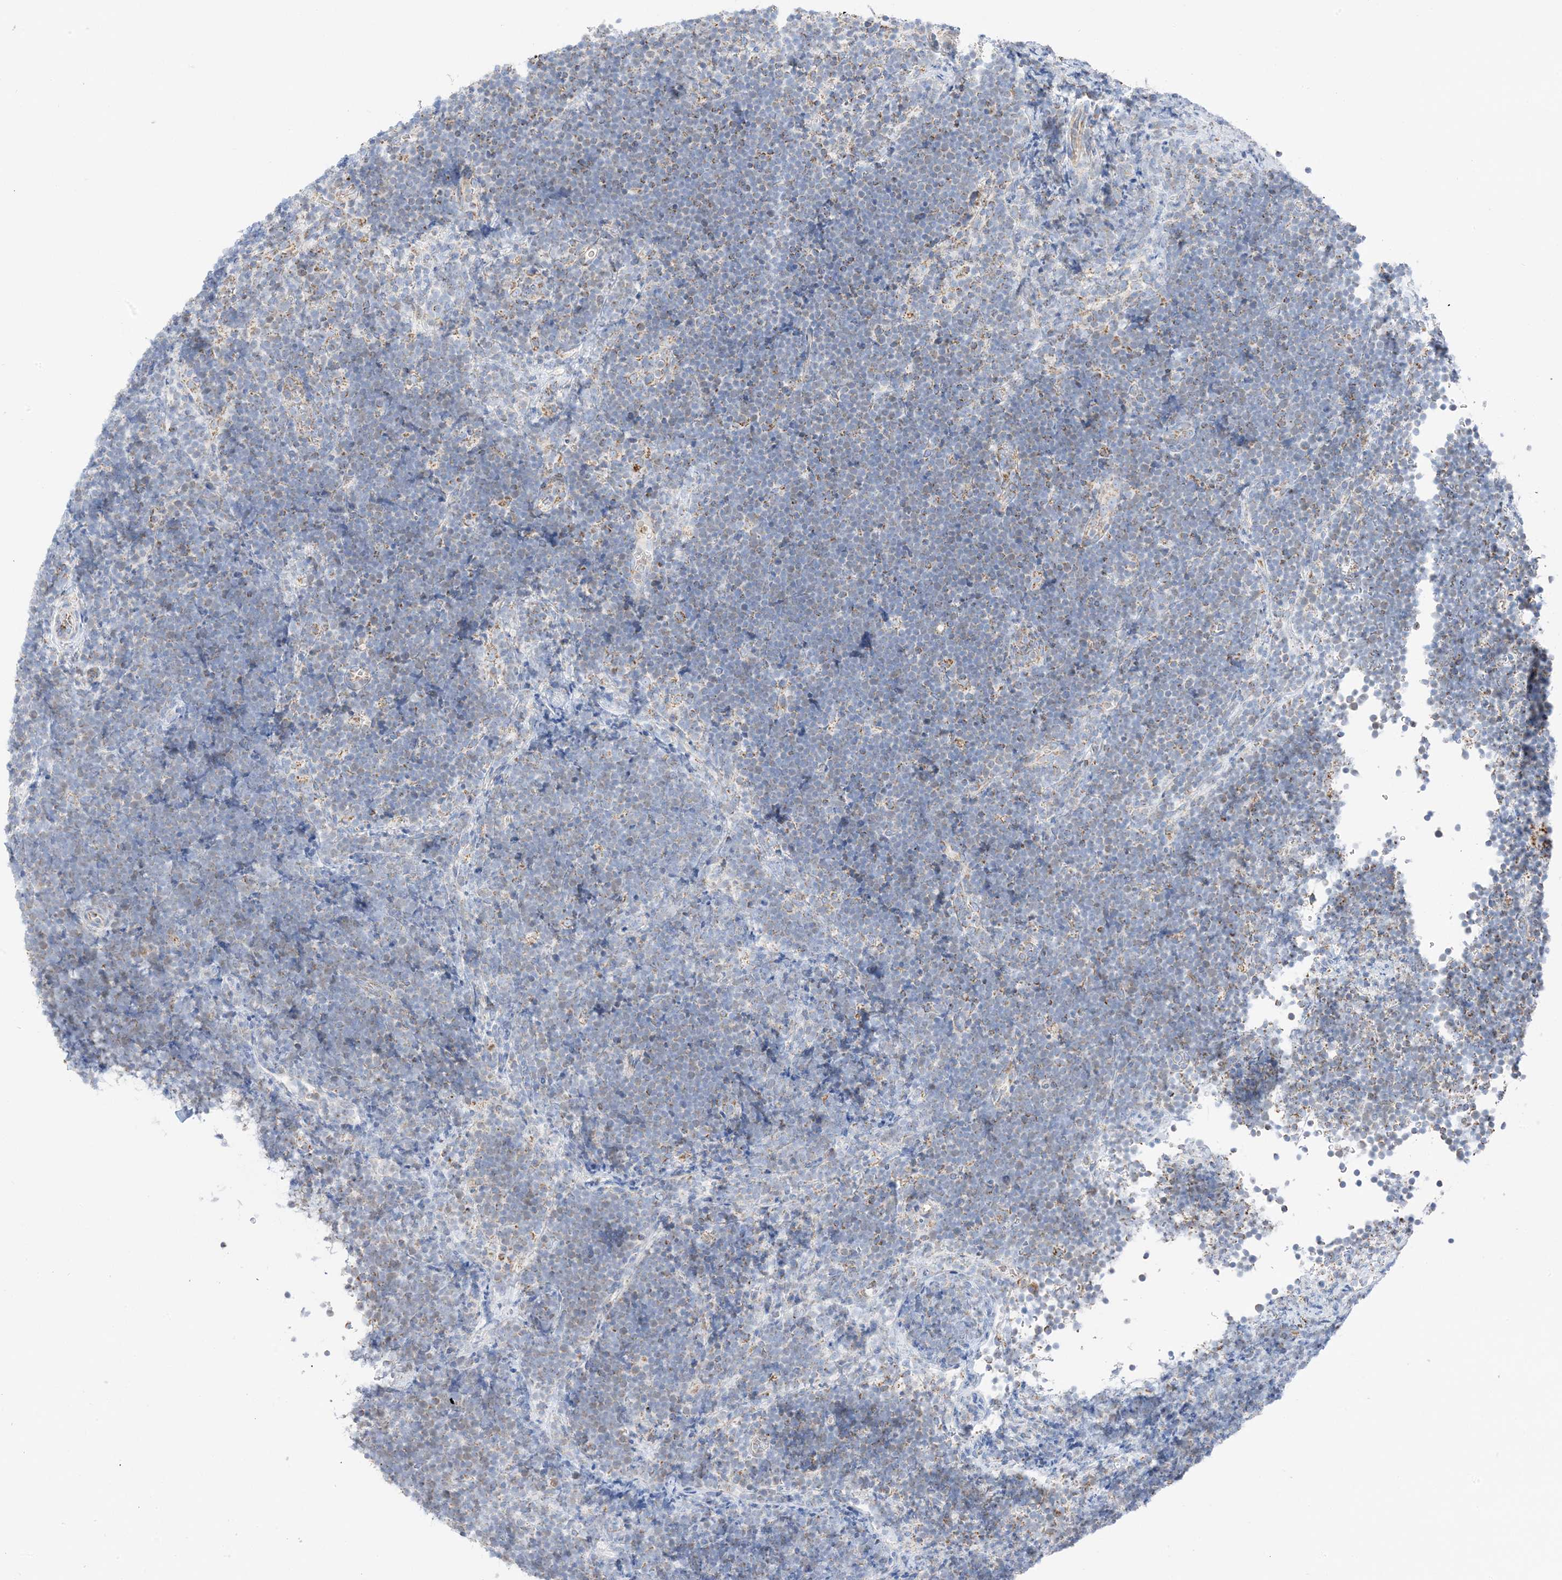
{"staining": {"intensity": "moderate", "quantity": "<25%", "location": "cytoplasmic/membranous"}, "tissue": "lymphoma", "cell_type": "Tumor cells", "image_type": "cancer", "snomed": [{"axis": "morphology", "description": "Malignant lymphoma, non-Hodgkin's type, High grade"}, {"axis": "topography", "description": "Lymph node"}], "caption": "This histopathology image shows immunohistochemistry staining of human lymphoma, with low moderate cytoplasmic/membranous positivity in about <25% of tumor cells.", "gene": "CAPN13", "patient": {"sex": "male", "age": 13}}